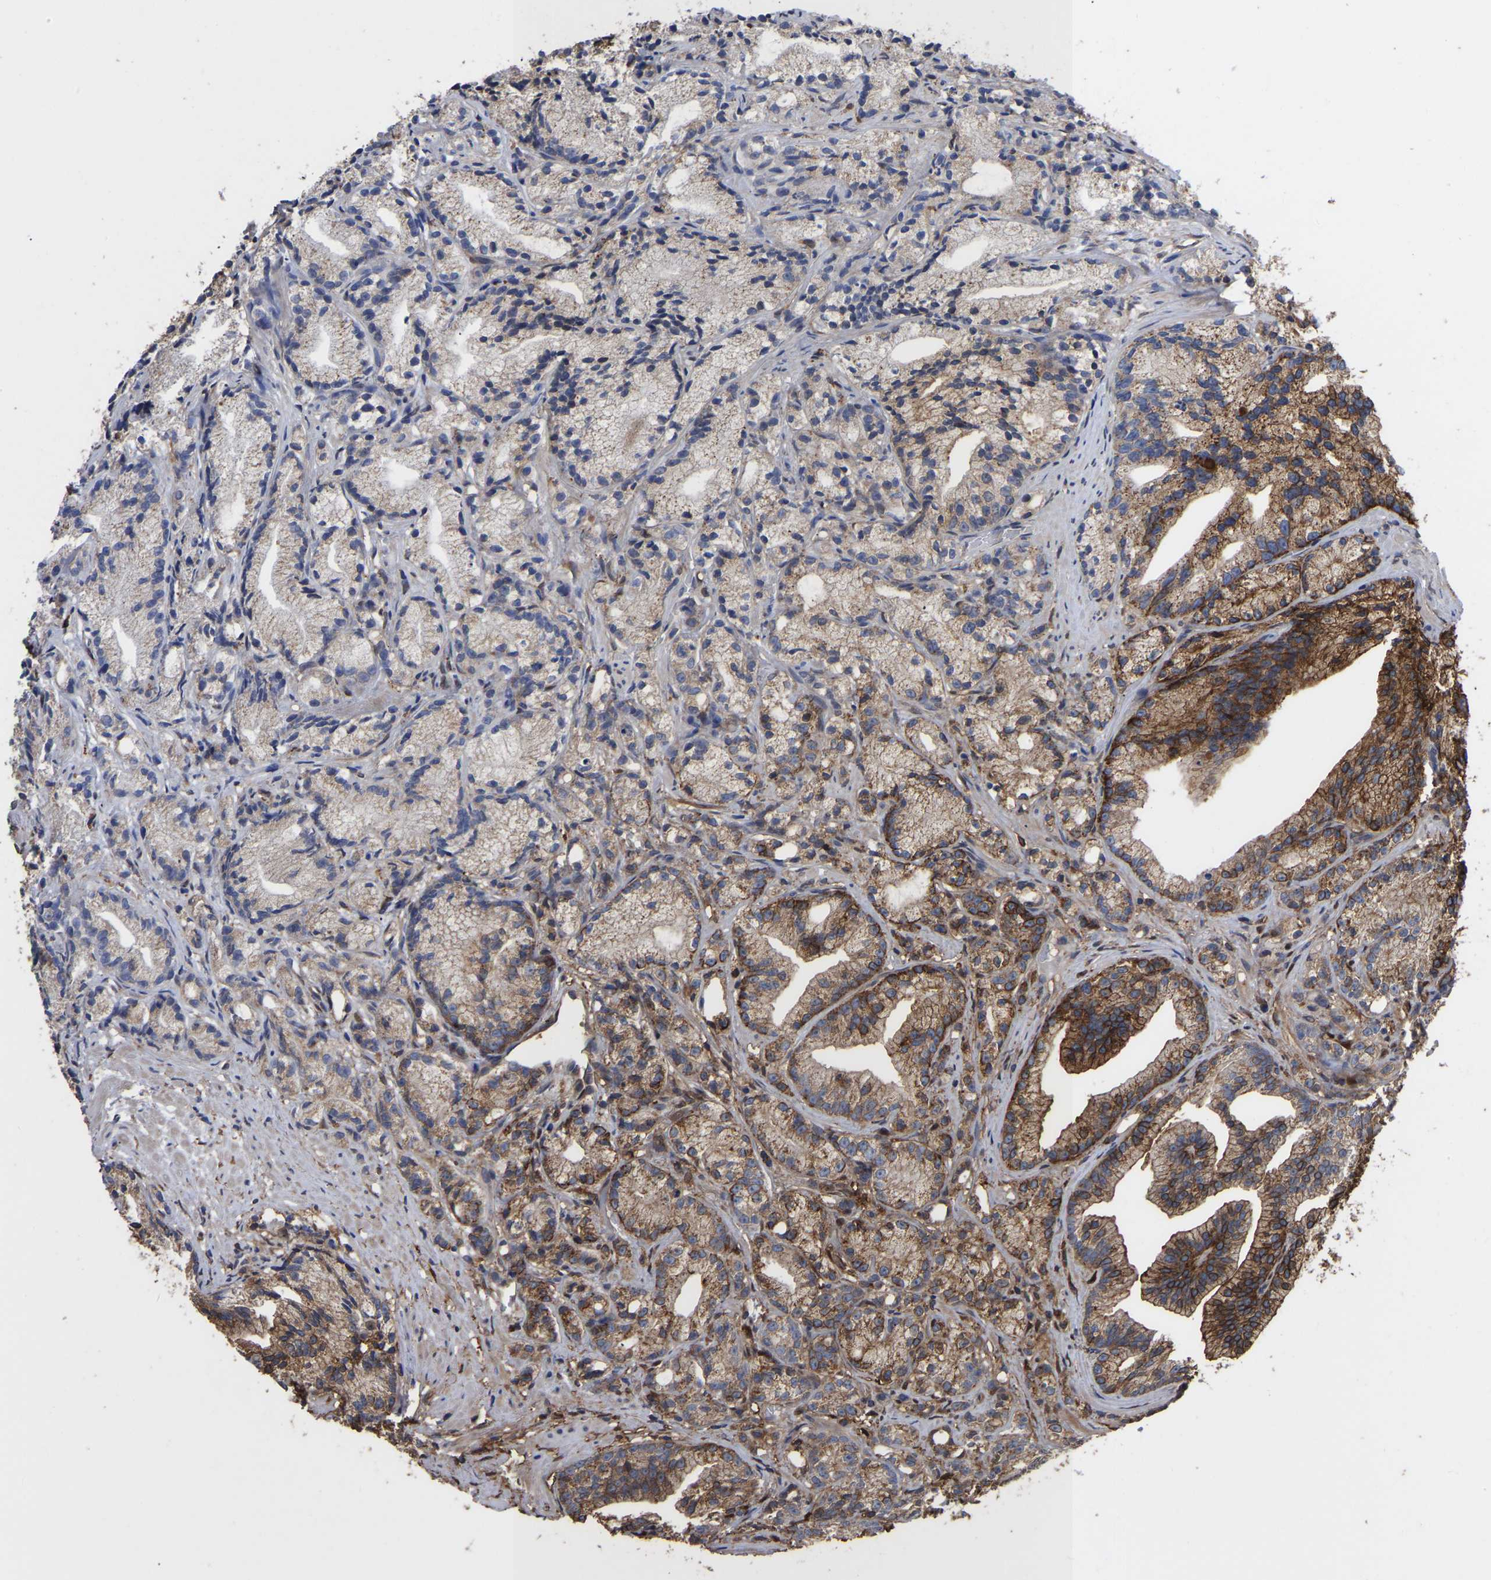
{"staining": {"intensity": "strong", "quantity": "25%-75%", "location": "cytoplasmic/membranous"}, "tissue": "prostate cancer", "cell_type": "Tumor cells", "image_type": "cancer", "snomed": [{"axis": "morphology", "description": "Adenocarcinoma, Low grade"}, {"axis": "topography", "description": "Prostate"}], "caption": "A brown stain shows strong cytoplasmic/membranous expression of a protein in adenocarcinoma (low-grade) (prostate) tumor cells.", "gene": "LIF", "patient": {"sex": "male", "age": 89}}